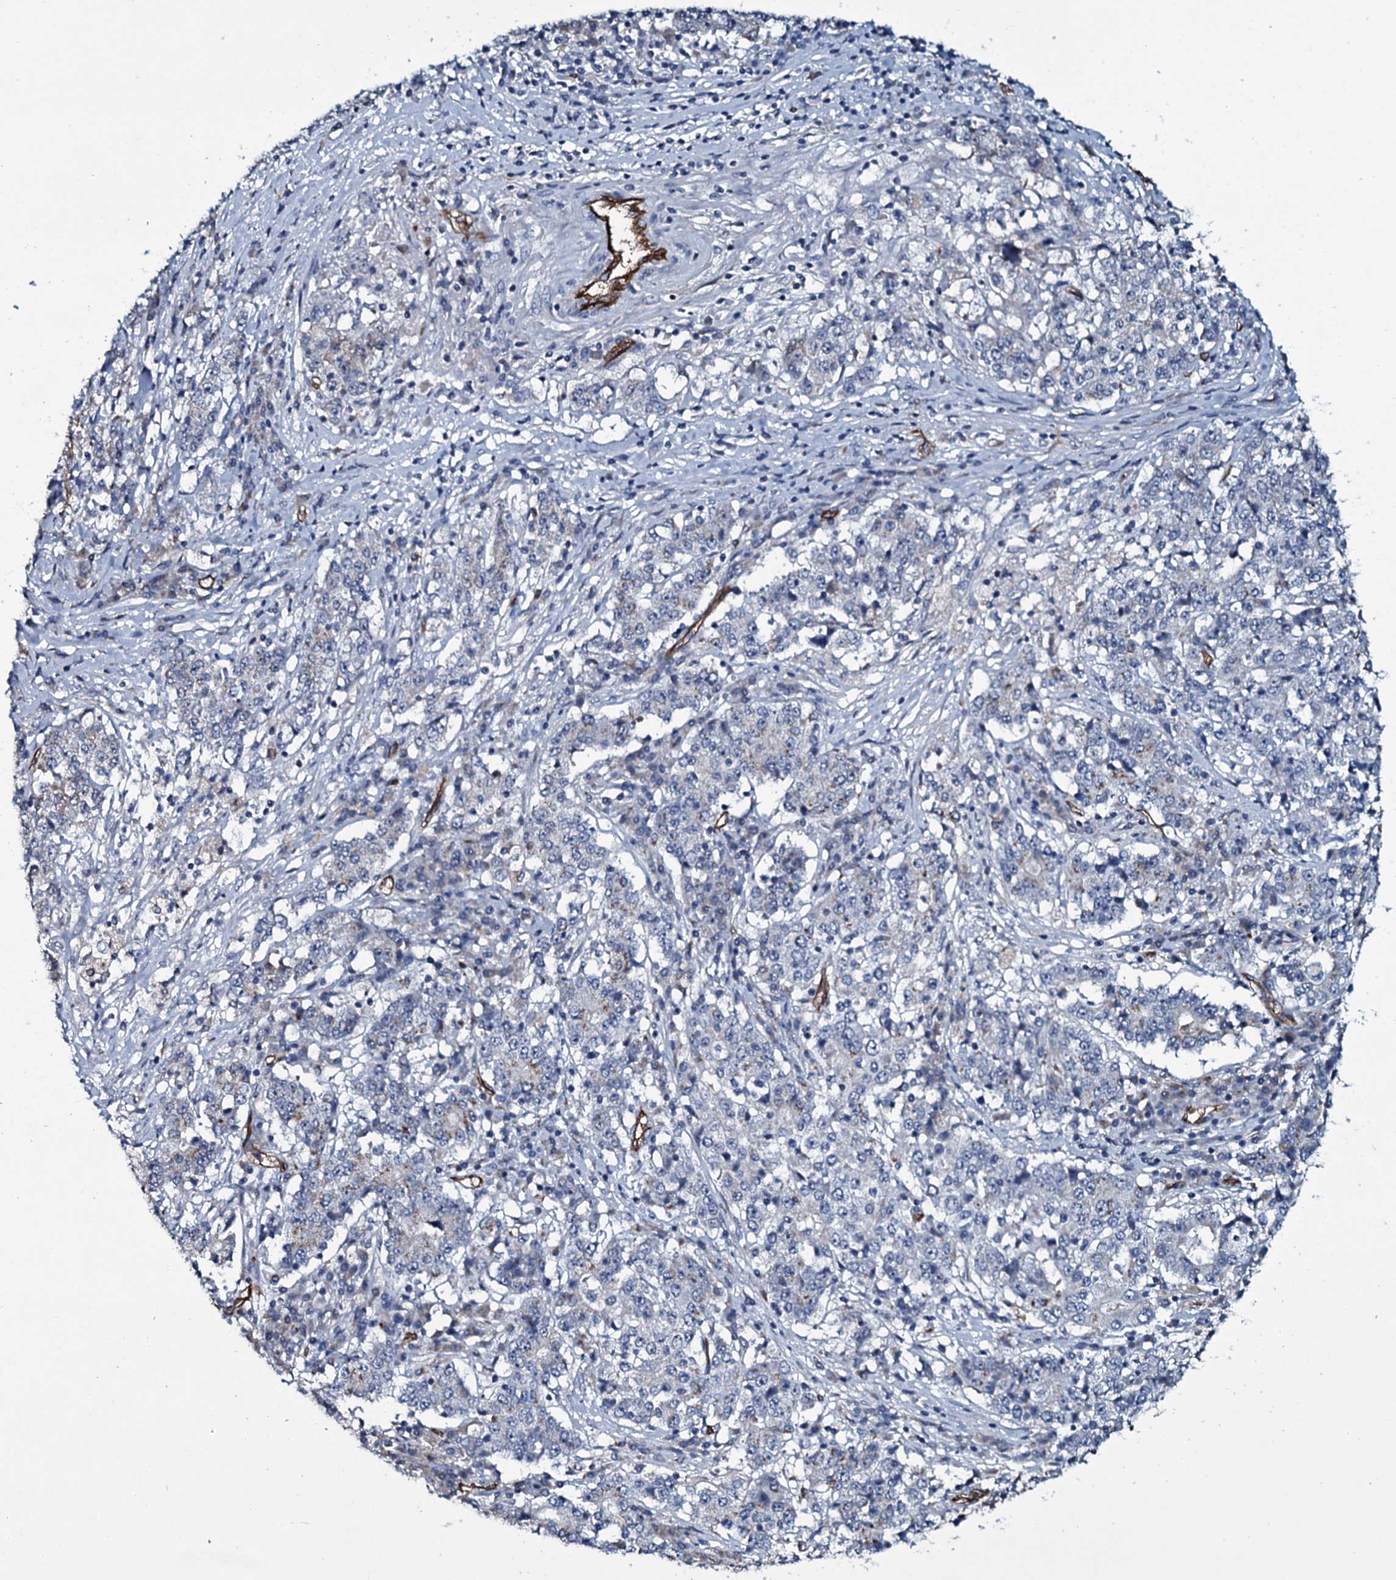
{"staining": {"intensity": "negative", "quantity": "none", "location": "none"}, "tissue": "stomach cancer", "cell_type": "Tumor cells", "image_type": "cancer", "snomed": [{"axis": "morphology", "description": "Adenocarcinoma, NOS"}, {"axis": "topography", "description": "Stomach"}], "caption": "Tumor cells show no significant expression in stomach adenocarcinoma.", "gene": "CLEC14A", "patient": {"sex": "male", "age": 59}}